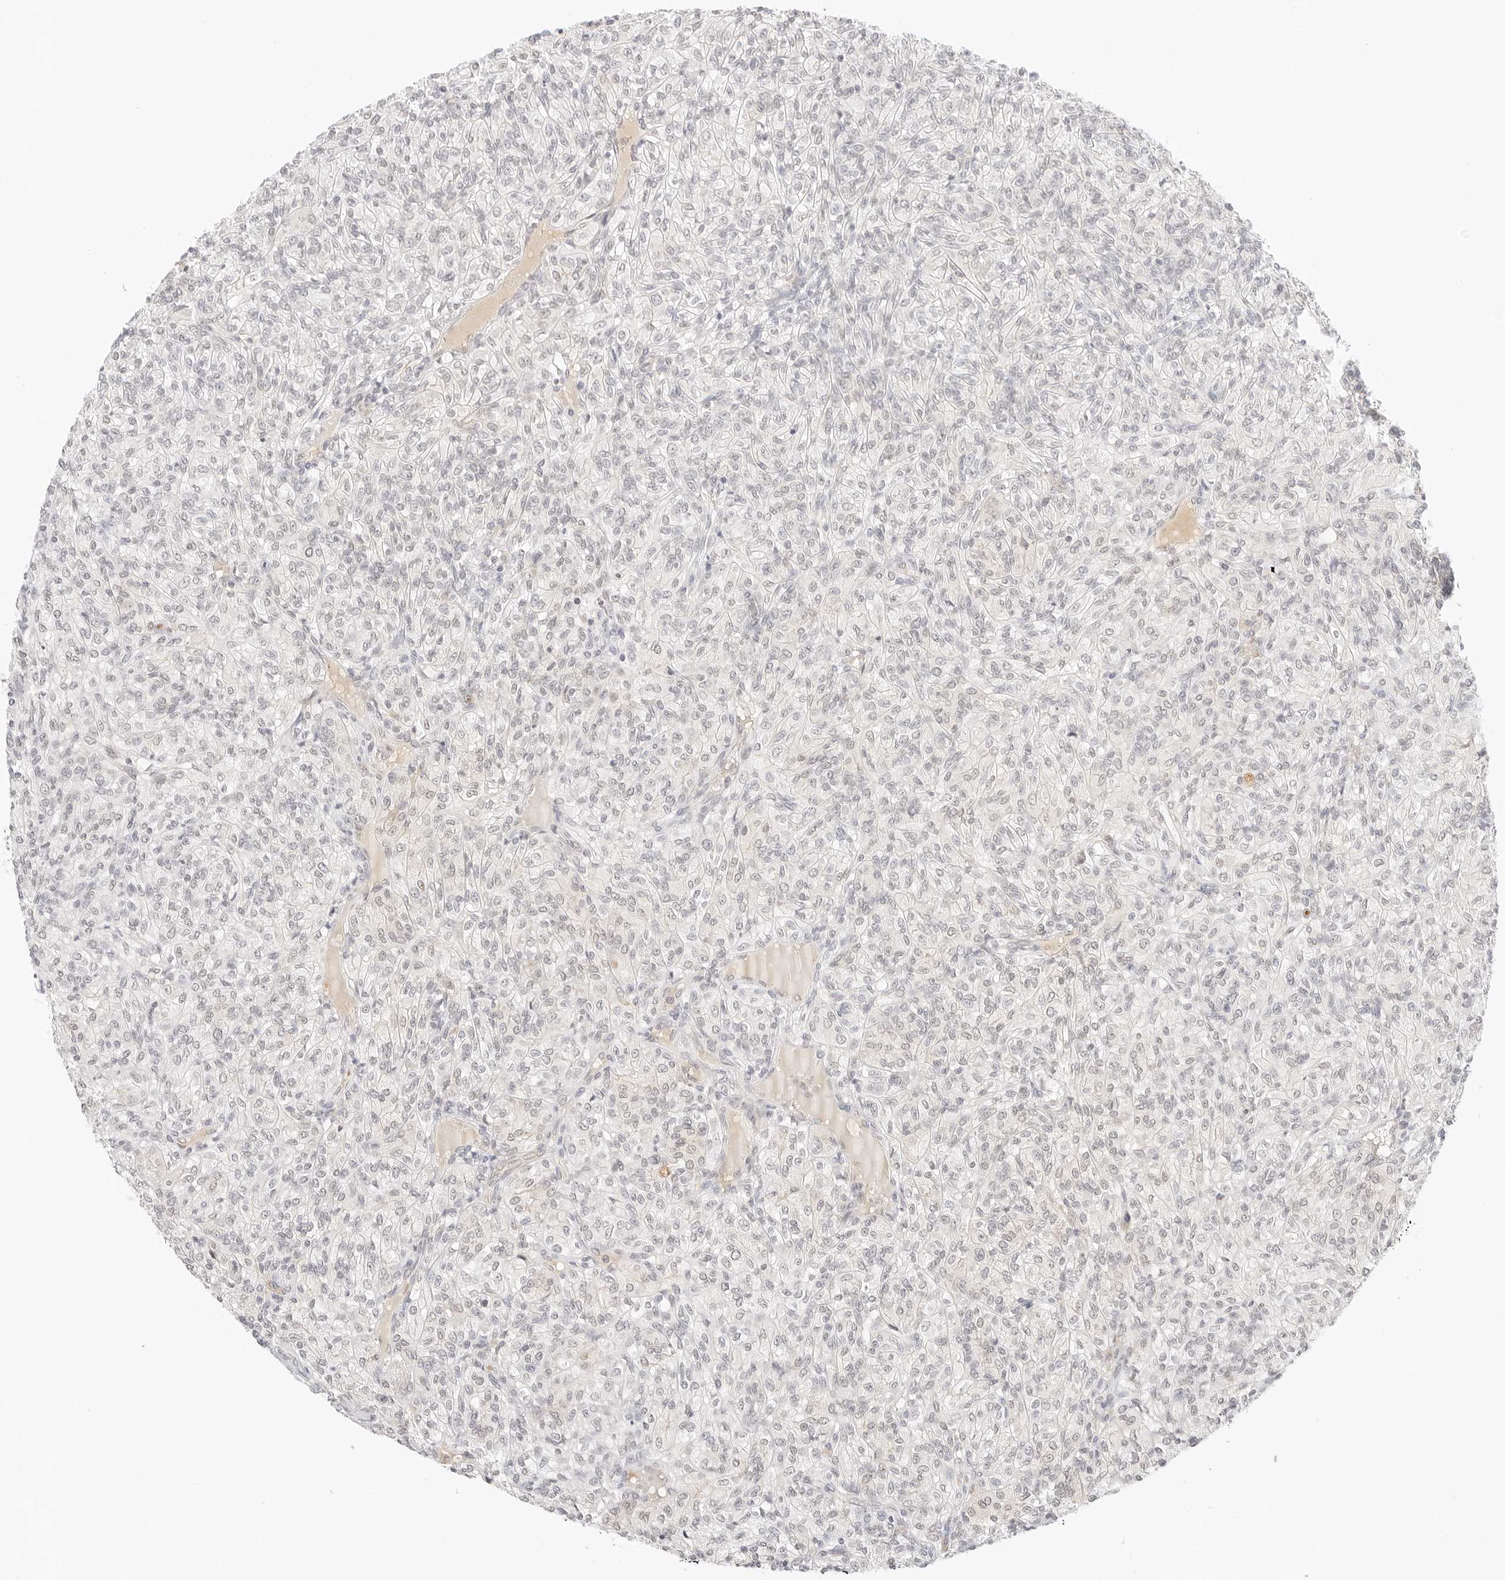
{"staining": {"intensity": "negative", "quantity": "none", "location": "none"}, "tissue": "renal cancer", "cell_type": "Tumor cells", "image_type": "cancer", "snomed": [{"axis": "morphology", "description": "Adenocarcinoma, NOS"}, {"axis": "topography", "description": "Kidney"}], "caption": "High power microscopy histopathology image of an immunohistochemistry image of renal cancer (adenocarcinoma), revealing no significant positivity in tumor cells.", "gene": "XKR4", "patient": {"sex": "male", "age": 77}}